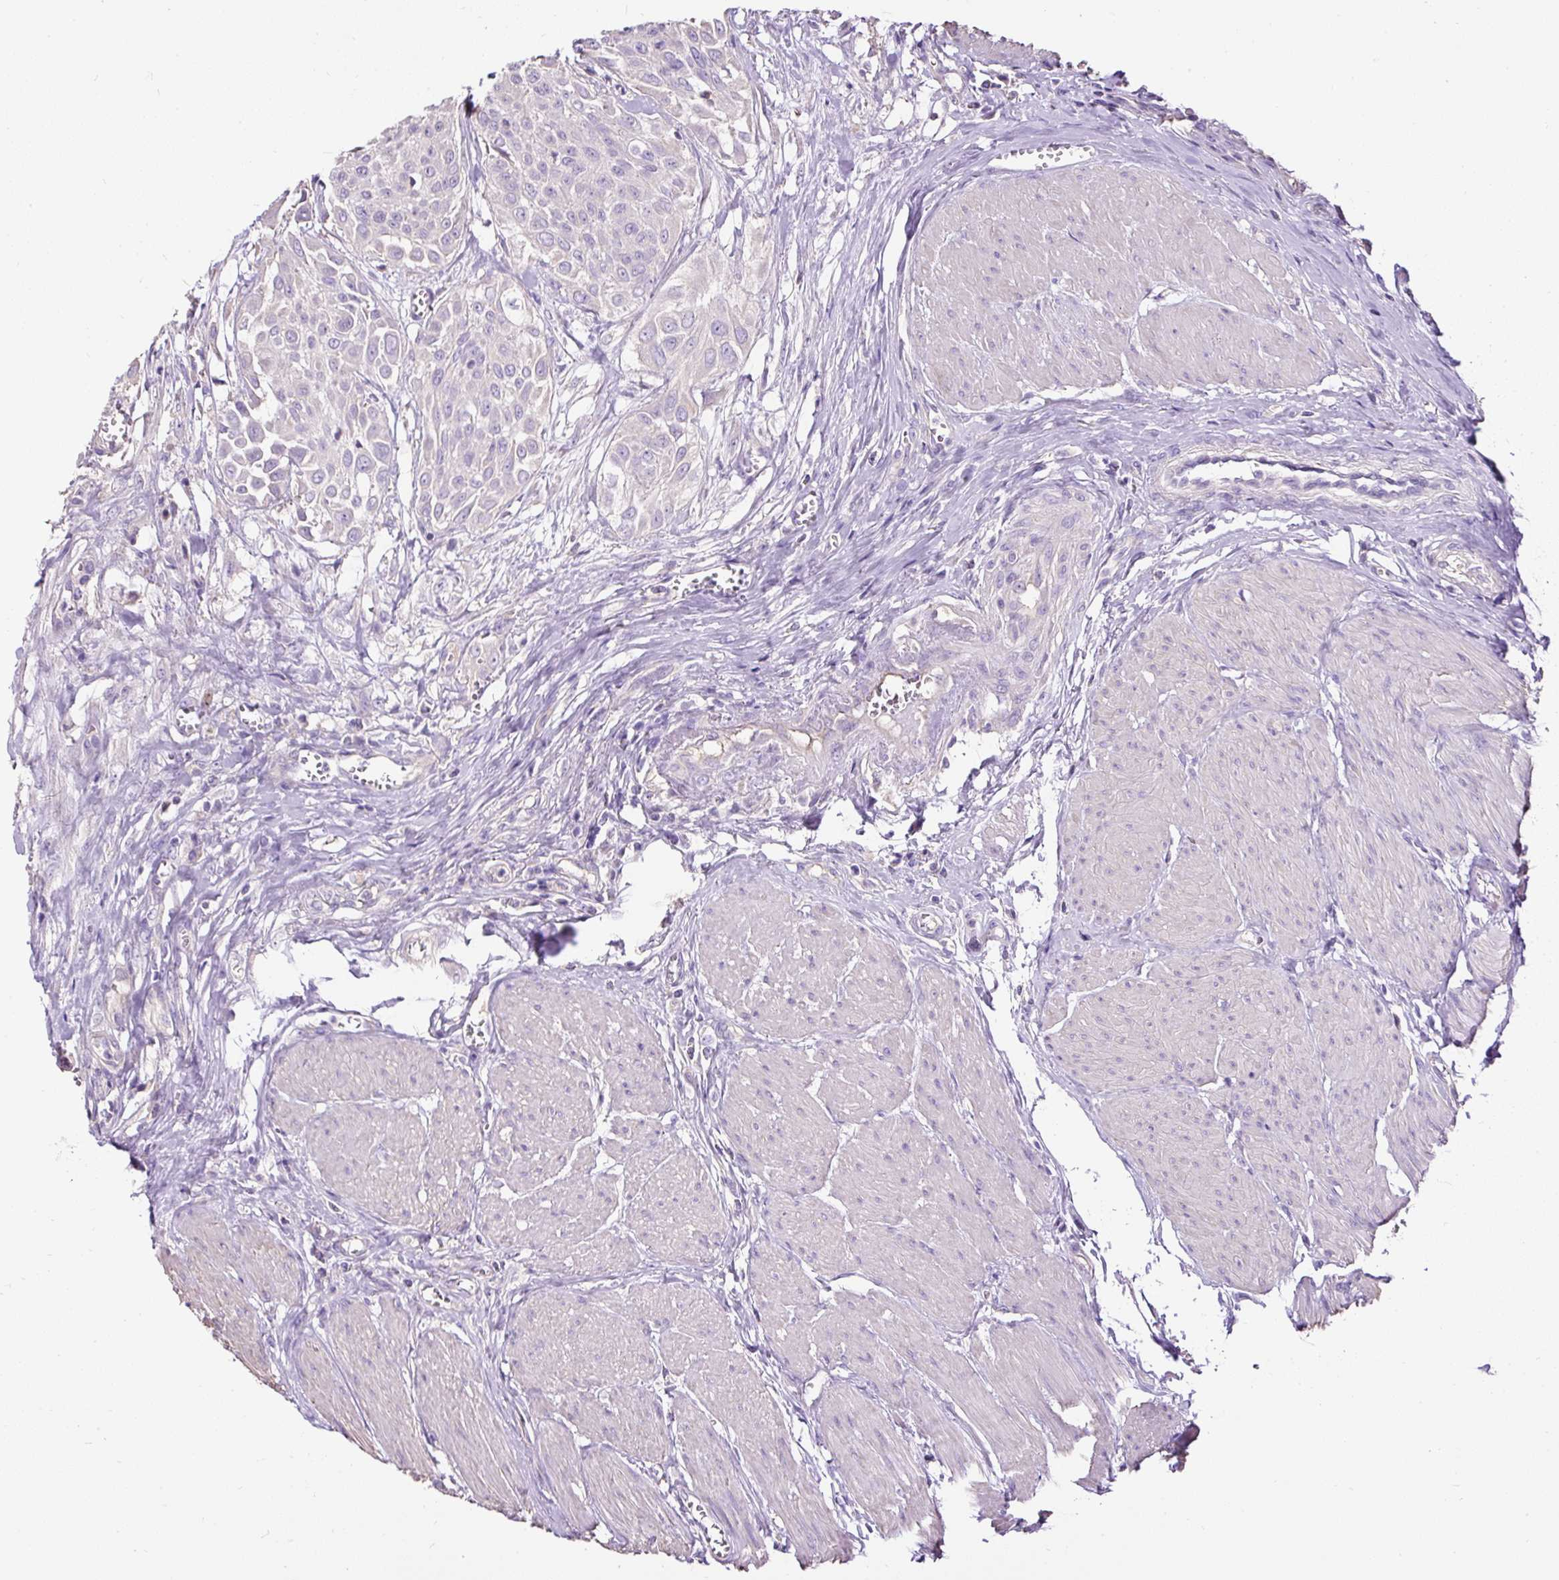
{"staining": {"intensity": "negative", "quantity": "none", "location": "none"}, "tissue": "urothelial cancer", "cell_type": "Tumor cells", "image_type": "cancer", "snomed": [{"axis": "morphology", "description": "Urothelial carcinoma, High grade"}, {"axis": "topography", "description": "Urinary bladder"}], "caption": "Immunohistochemistry (IHC) histopathology image of neoplastic tissue: urothelial cancer stained with DAB (3,3'-diaminobenzidine) displays no significant protein staining in tumor cells. (DAB IHC with hematoxylin counter stain).", "gene": "PDIA2", "patient": {"sex": "male", "age": 57}}